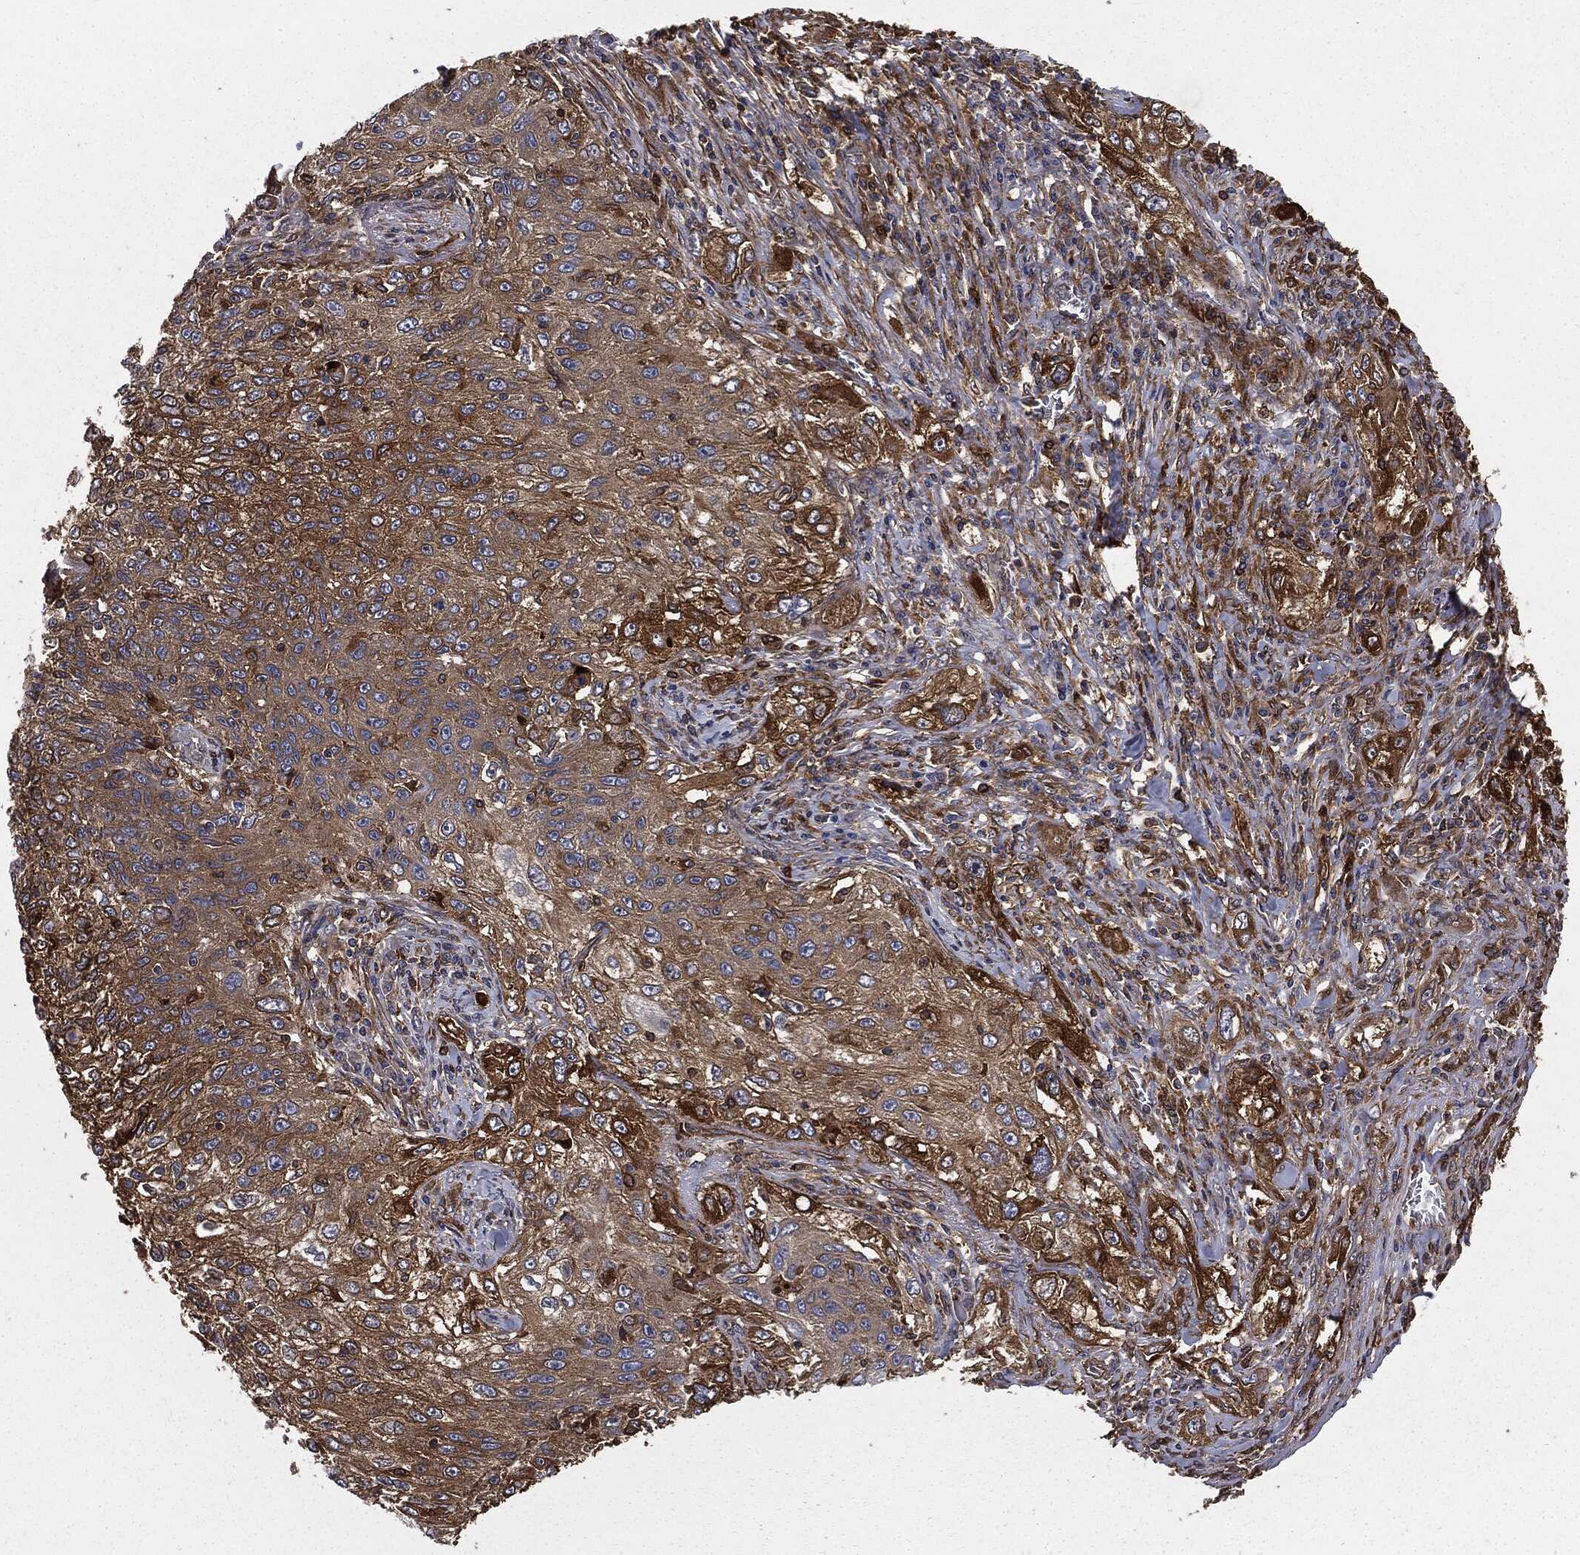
{"staining": {"intensity": "strong", "quantity": "<25%", "location": "cytoplasmic/membranous"}, "tissue": "lung cancer", "cell_type": "Tumor cells", "image_type": "cancer", "snomed": [{"axis": "morphology", "description": "Squamous cell carcinoma, NOS"}, {"axis": "topography", "description": "Lung"}], "caption": "The immunohistochemical stain labels strong cytoplasmic/membranous positivity in tumor cells of lung cancer tissue.", "gene": "GNB5", "patient": {"sex": "female", "age": 69}}